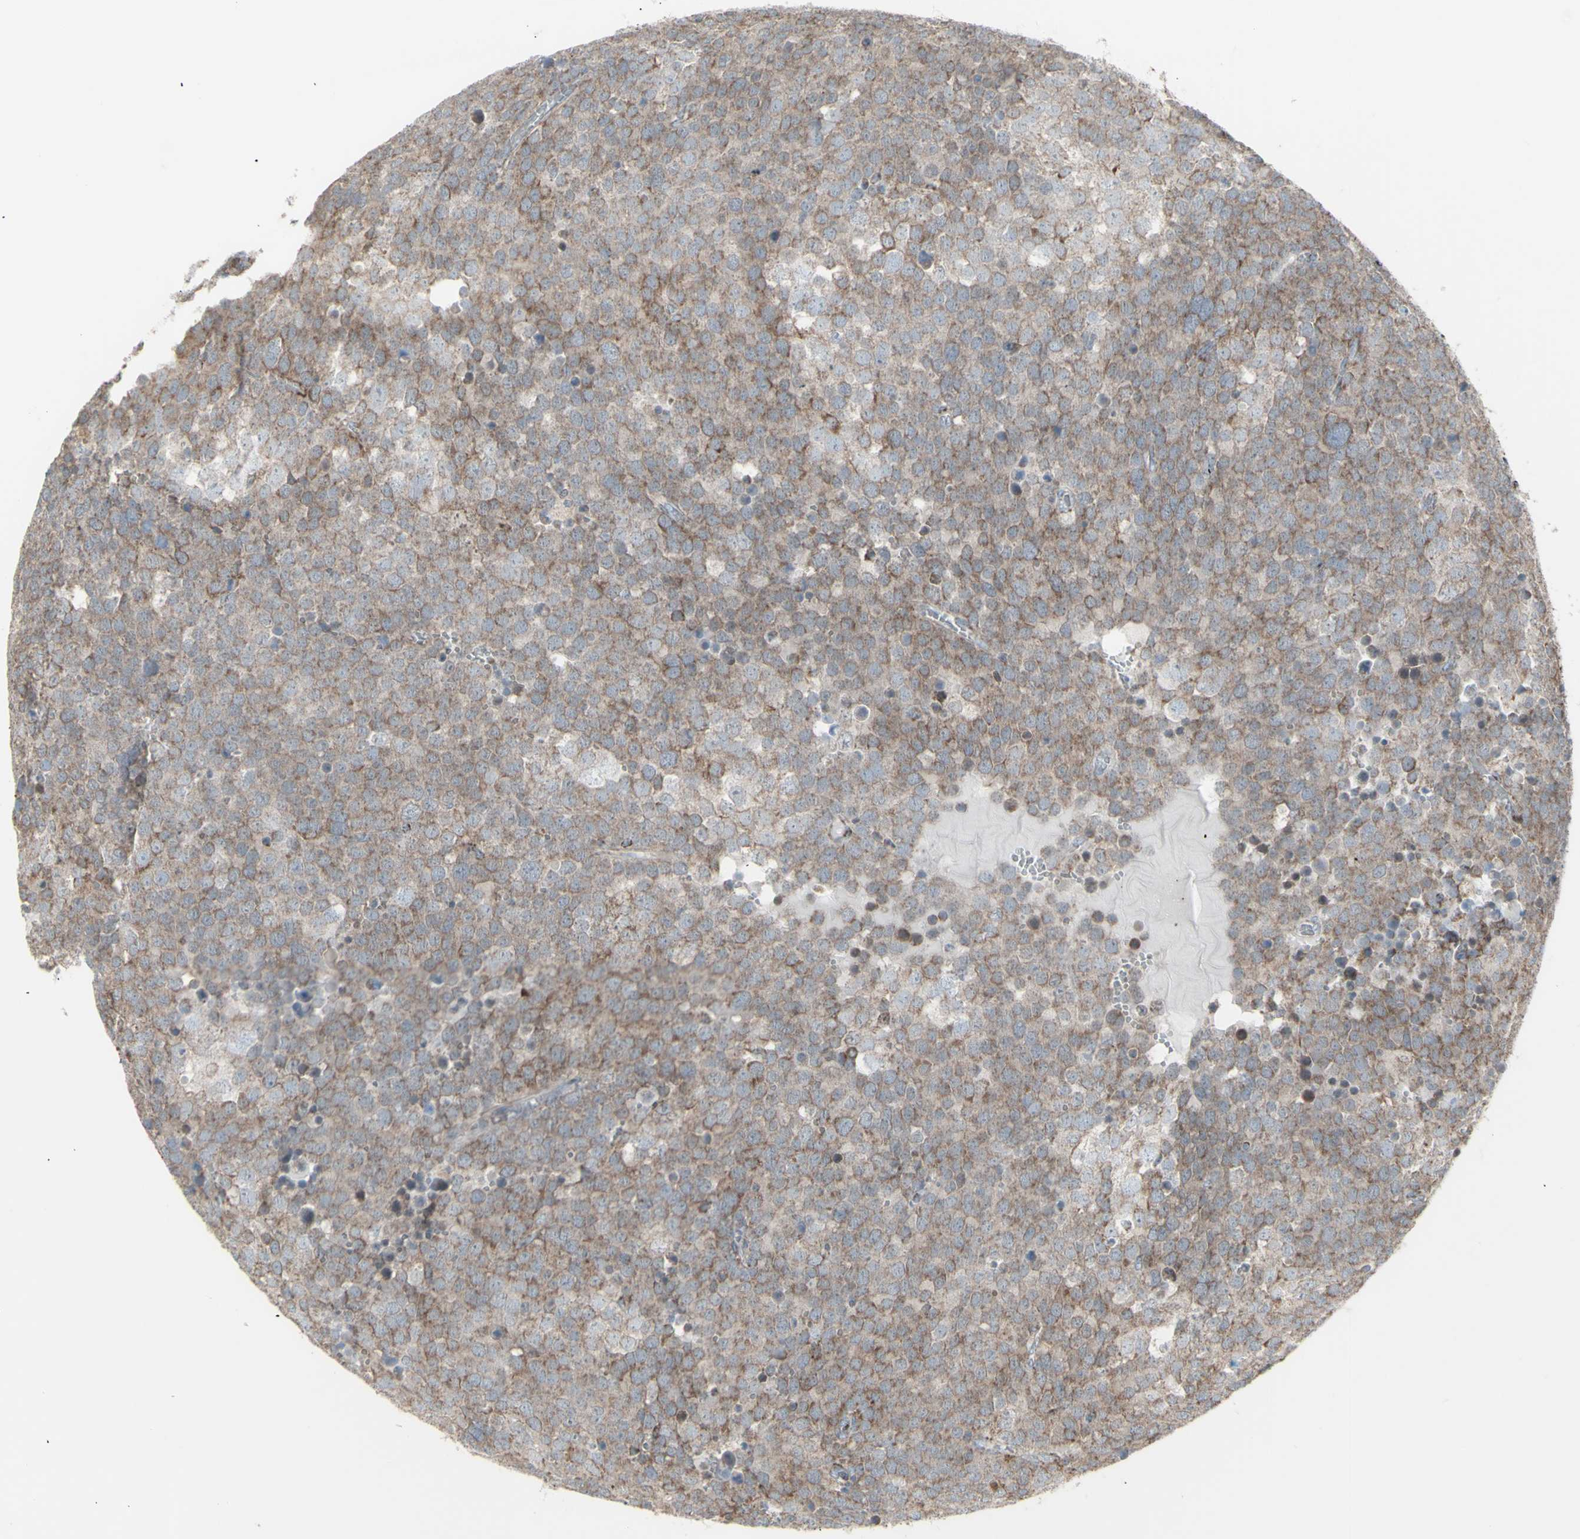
{"staining": {"intensity": "weak", "quantity": ">75%", "location": "cytoplasmic/membranous"}, "tissue": "testis cancer", "cell_type": "Tumor cells", "image_type": "cancer", "snomed": [{"axis": "morphology", "description": "Seminoma, NOS"}, {"axis": "topography", "description": "Testis"}], "caption": "A photomicrograph showing weak cytoplasmic/membranous staining in about >75% of tumor cells in seminoma (testis), as visualized by brown immunohistochemical staining.", "gene": "PLGRKT", "patient": {"sex": "male", "age": 71}}